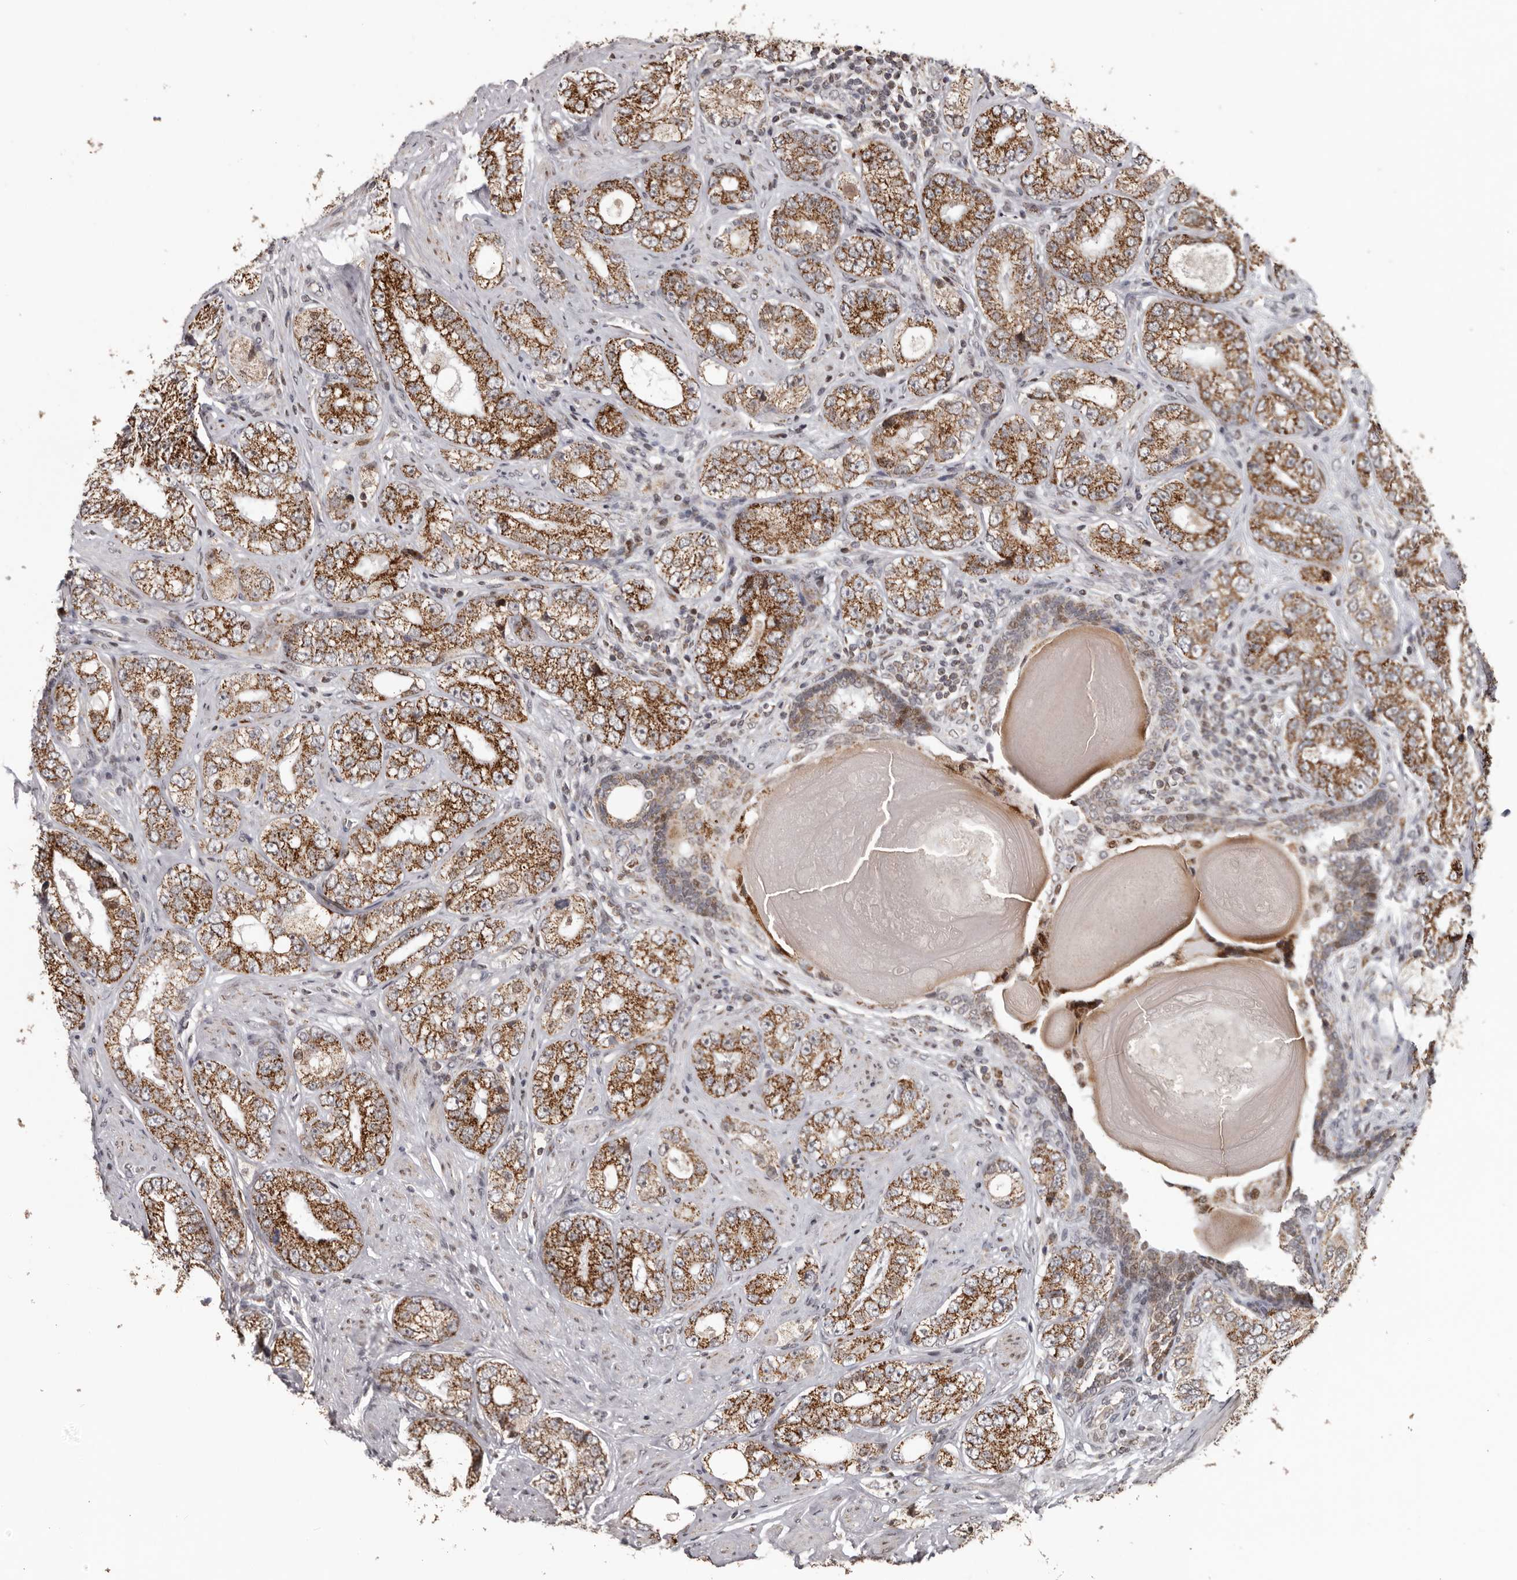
{"staining": {"intensity": "strong", "quantity": ">75%", "location": "cytoplasmic/membranous"}, "tissue": "prostate cancer", "cell_type": "Tumor cells", "image_type": "cancer", "snomed": [{"axis": "morphology", "description": "Adenocarcinoma, High grade"}, {"axis": "topography", "description": "Prostate"}], "caption": "Immunohistochemical staining of prostate cancer (high-grade adenocarcinoma) exhibits high levels of strong cytoplasmic/membranous protein staining in approximately >75% of tumor cells. Nuclei are stained in blue.", "gene": "C17orf99", "patient": {"sex": "male", "age": 56}}